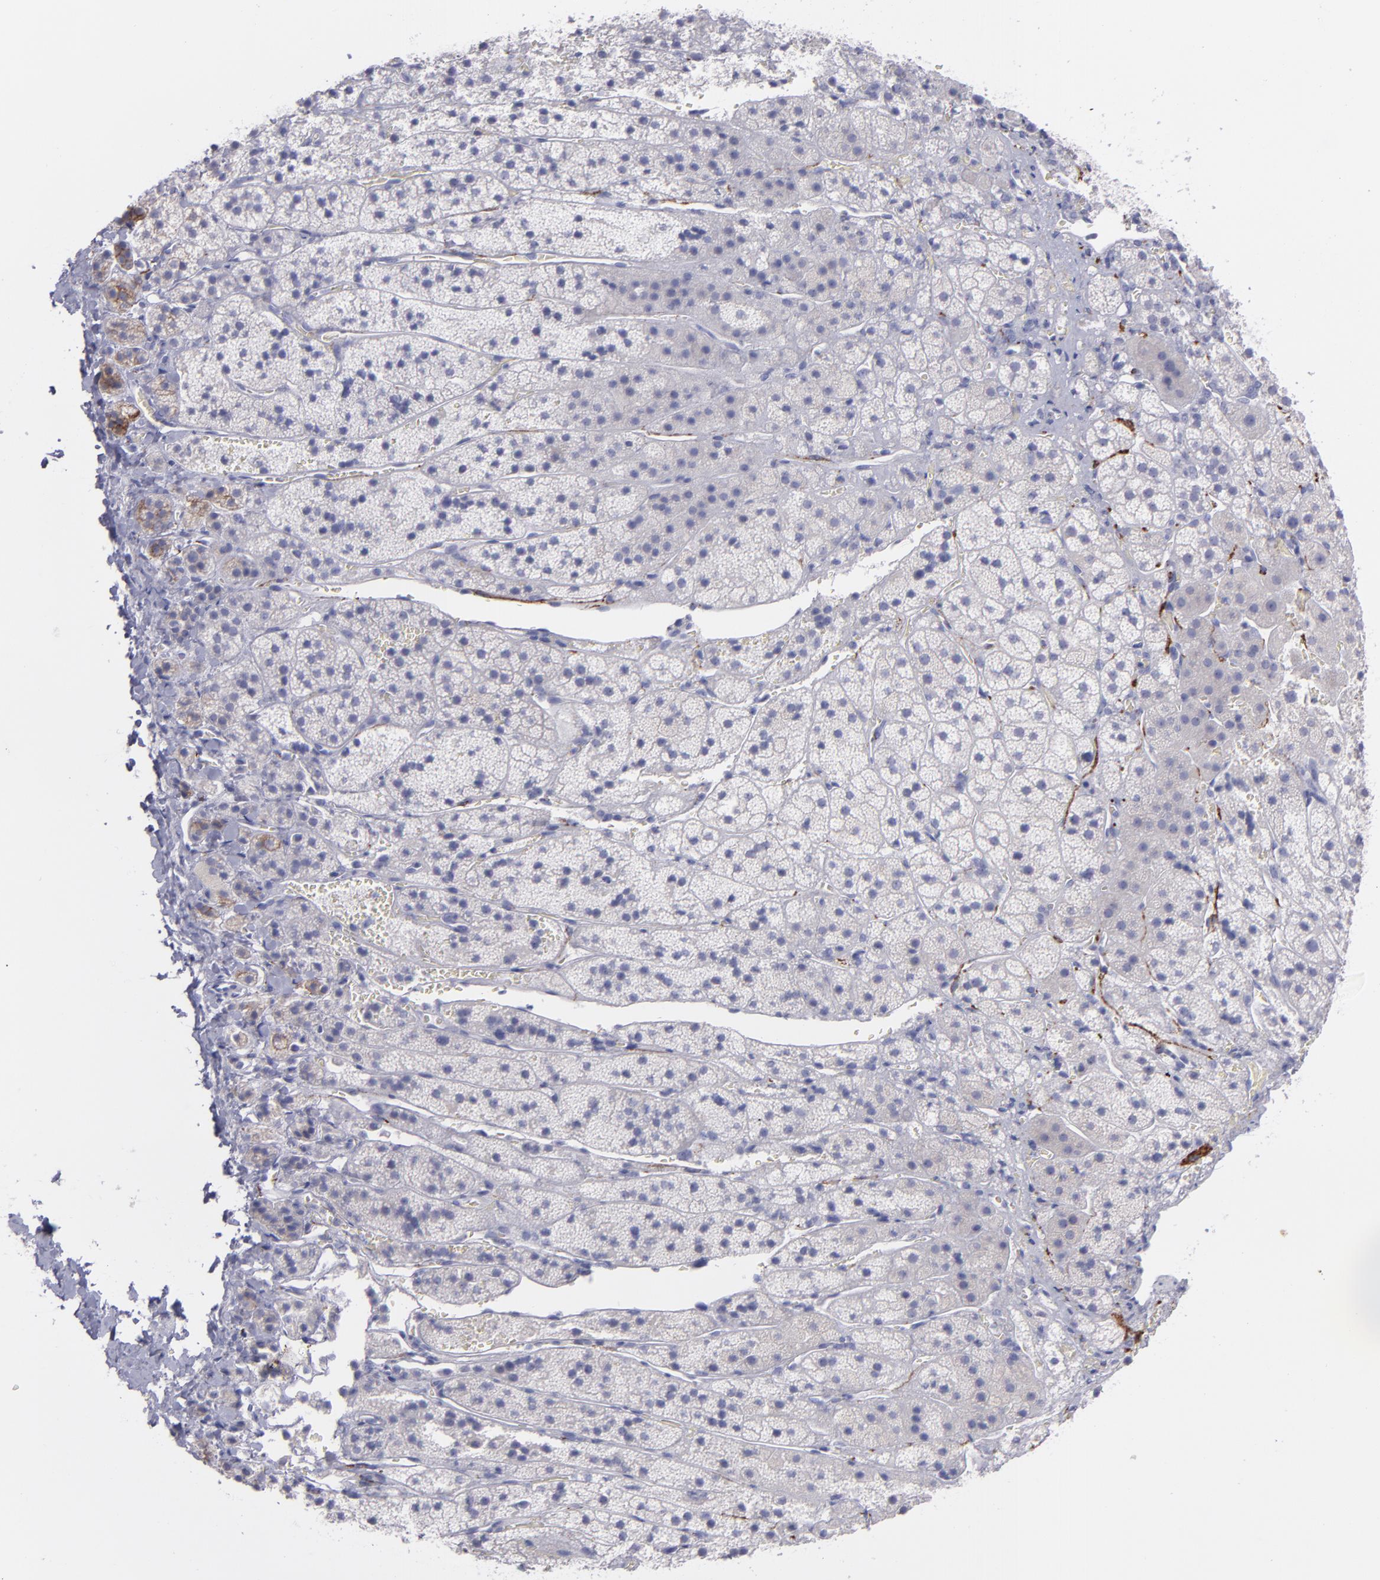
{"staining": {"intensity": "negative", "quantity": "none", "location": "none"}, "tissue": "adrenal gland", "cell_type": "Glandular cells", "image_type": "normal", "snomed": [{"axis": "morphology", "description": "Normal tissue, NOS"}, {"axis": "topography", "description": "Adrenal gland"}], "caption": "Protein analysis of benign adrenal gland exhibits no significant positivity in glandular cells.", "gene": "SNAP25", "patient": {"sex": "female", "age": 44}}